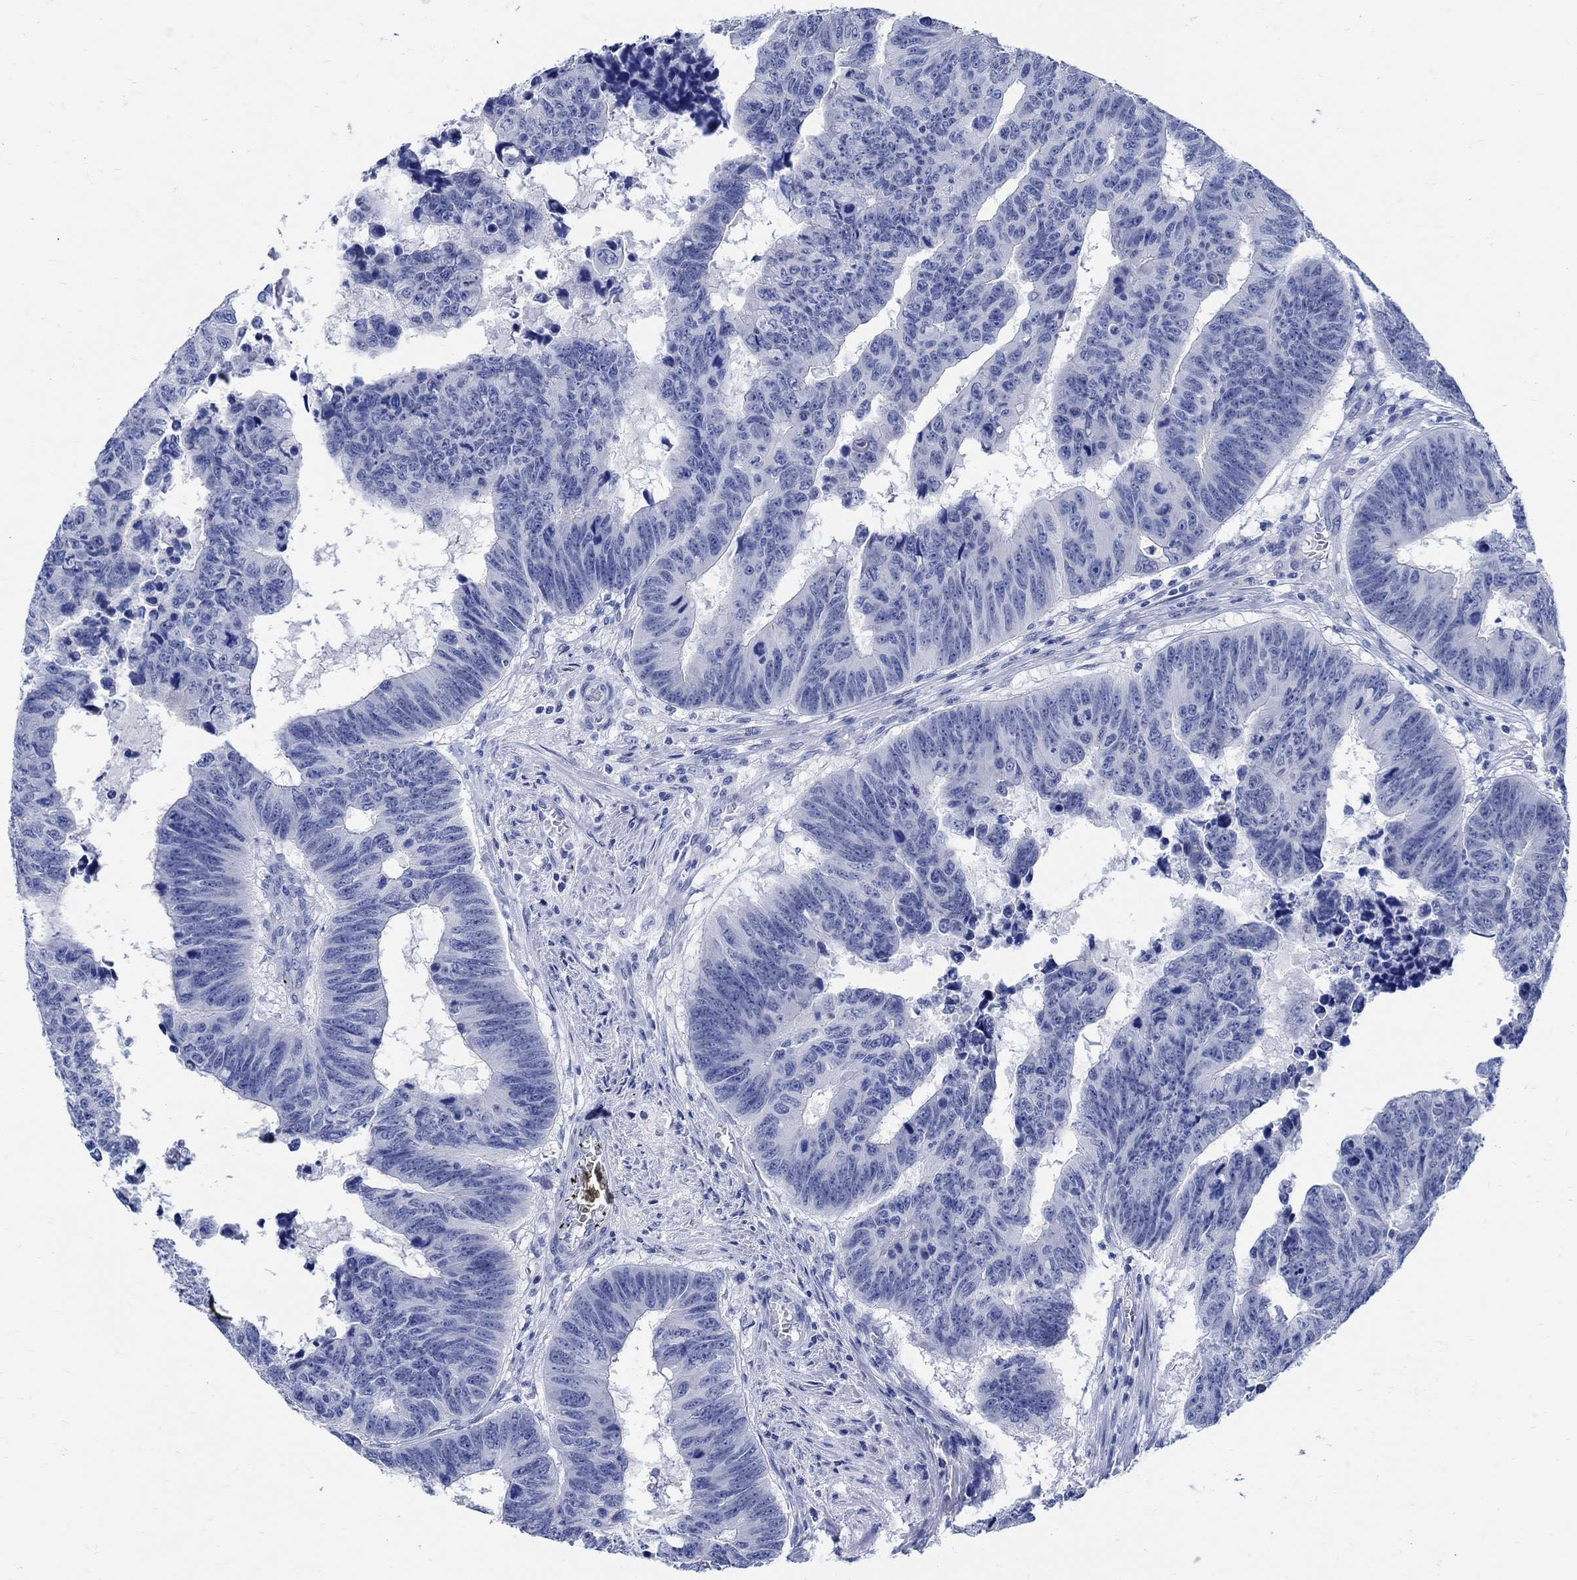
{"staining": {"intensity": "negative", "quantity": "none", "location": "none"}, "tissue": "colorectal cancer", "cell_type": "Tumor cells", "image_type": "cancer", "snomed": [{"axis": "morphology", "description": "Adenocarcinoma, NOS"}, {"axis": "topography", "description": "Appendix"}, {"axis": "topography", "description": "Colon"}, {"axis": "topography", "description": "Cecum"}, {"axis": "topography", "description": "Colon asc"}], "caption": "This is a micrograph of immunohistochemistry (IHC) staining of colorectal cancer (adenocarcinoma), which shows no staining in tumor cells.", "gene": "CAMK2N1", "patient": {"sex": "female", "age": 85}}